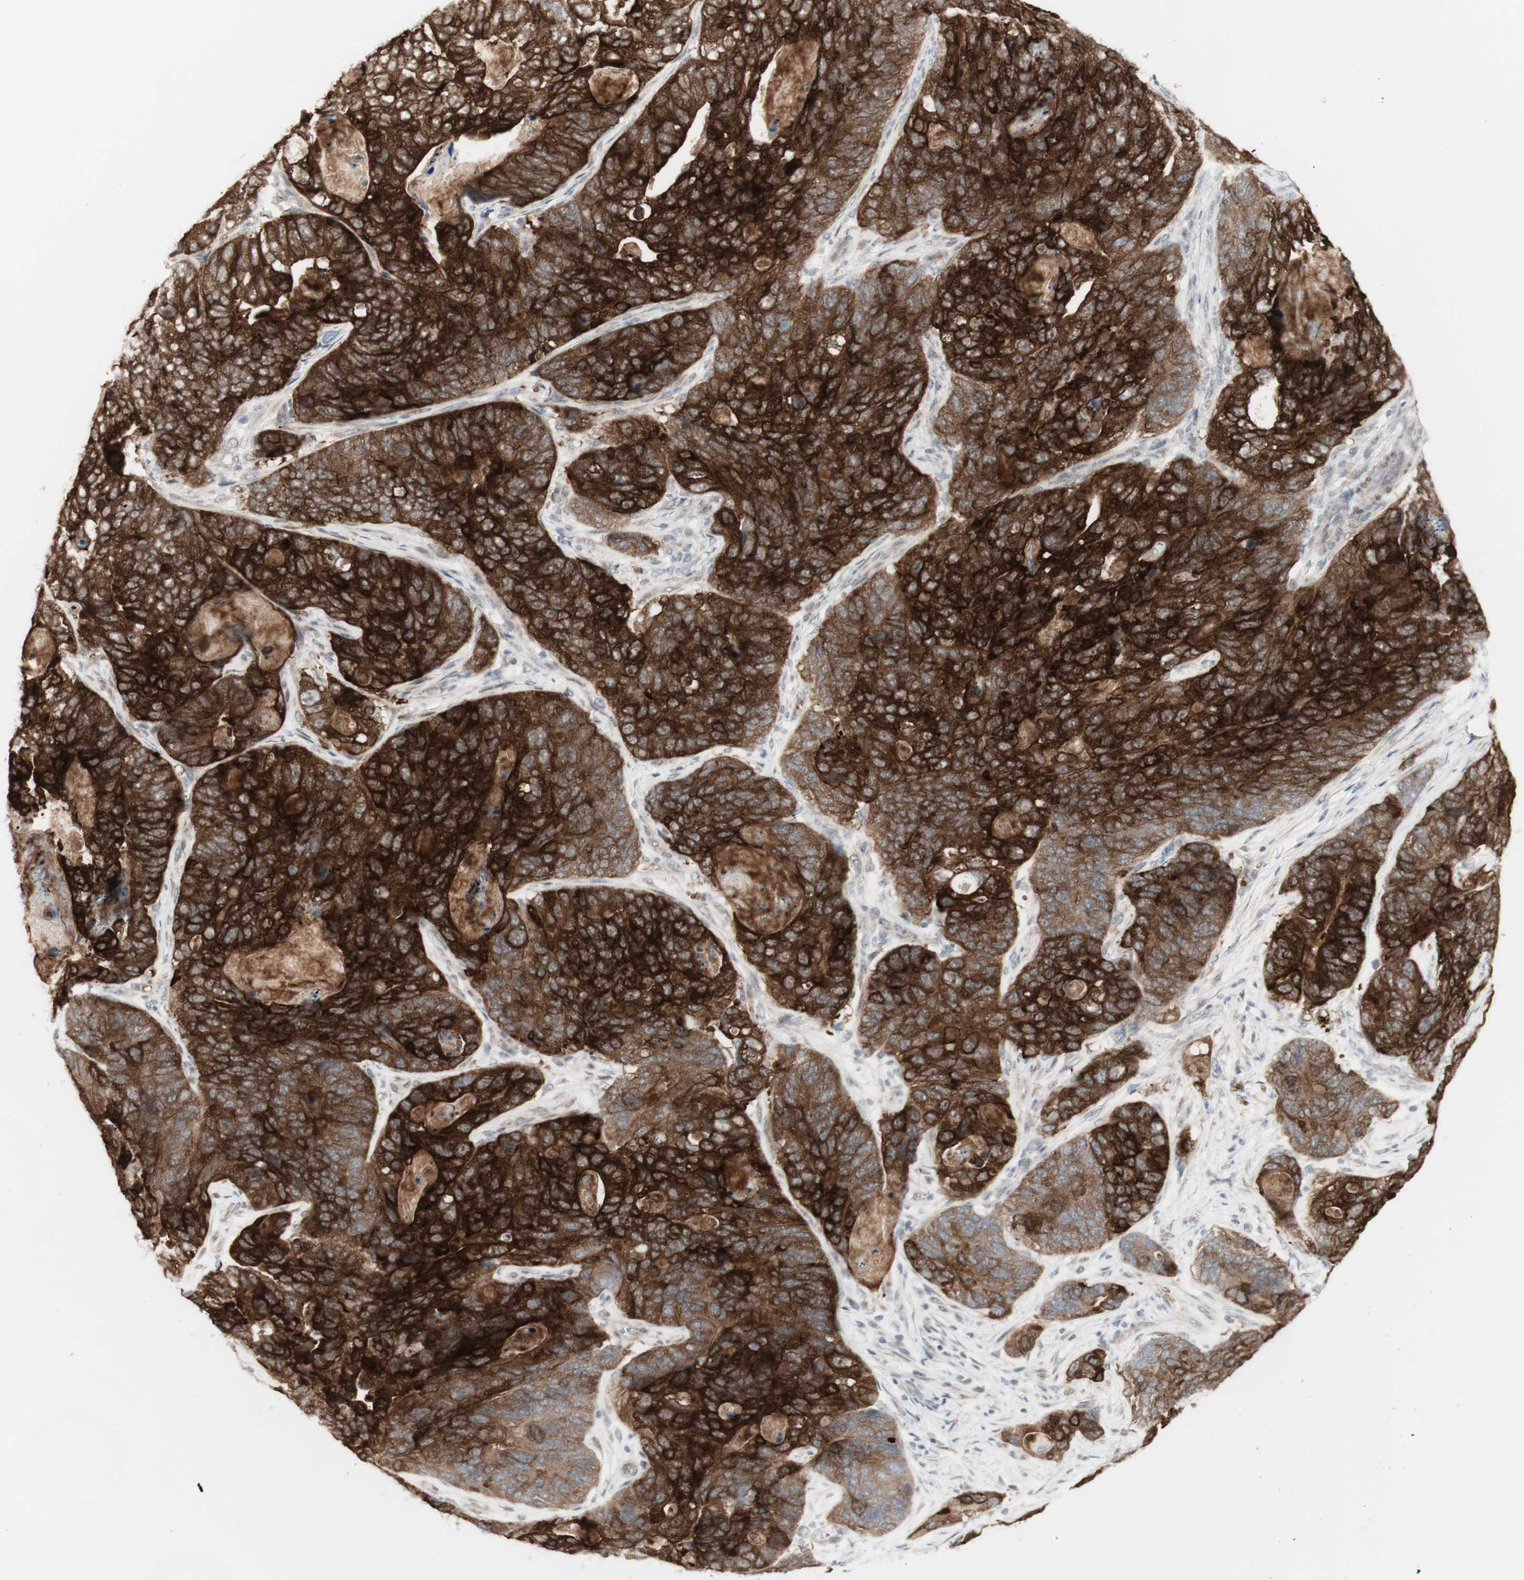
{"staining": {"intensity": "strong", "quantity": ">75%", "location": "cytoplasmic/membranous"}, "tissue": "stomach cancer", "cell_type": "Tumor cells", "image_type": "cancer", "snomed": [{"axis": "morphology", "description": "Adenocarcinoma, NOS"}, {"axis": "topography", "description": "Stomach"}], "caption": "Immunohistochemistry image of adenocarcinoma (stomach) stained for a protein (brown), which demonstrates high levels of strong cytoplasmic/membranous staining in about >75% of tumor cells.", "gene": "C1orf116", "patient": {"sex": "female", "age": 89}}